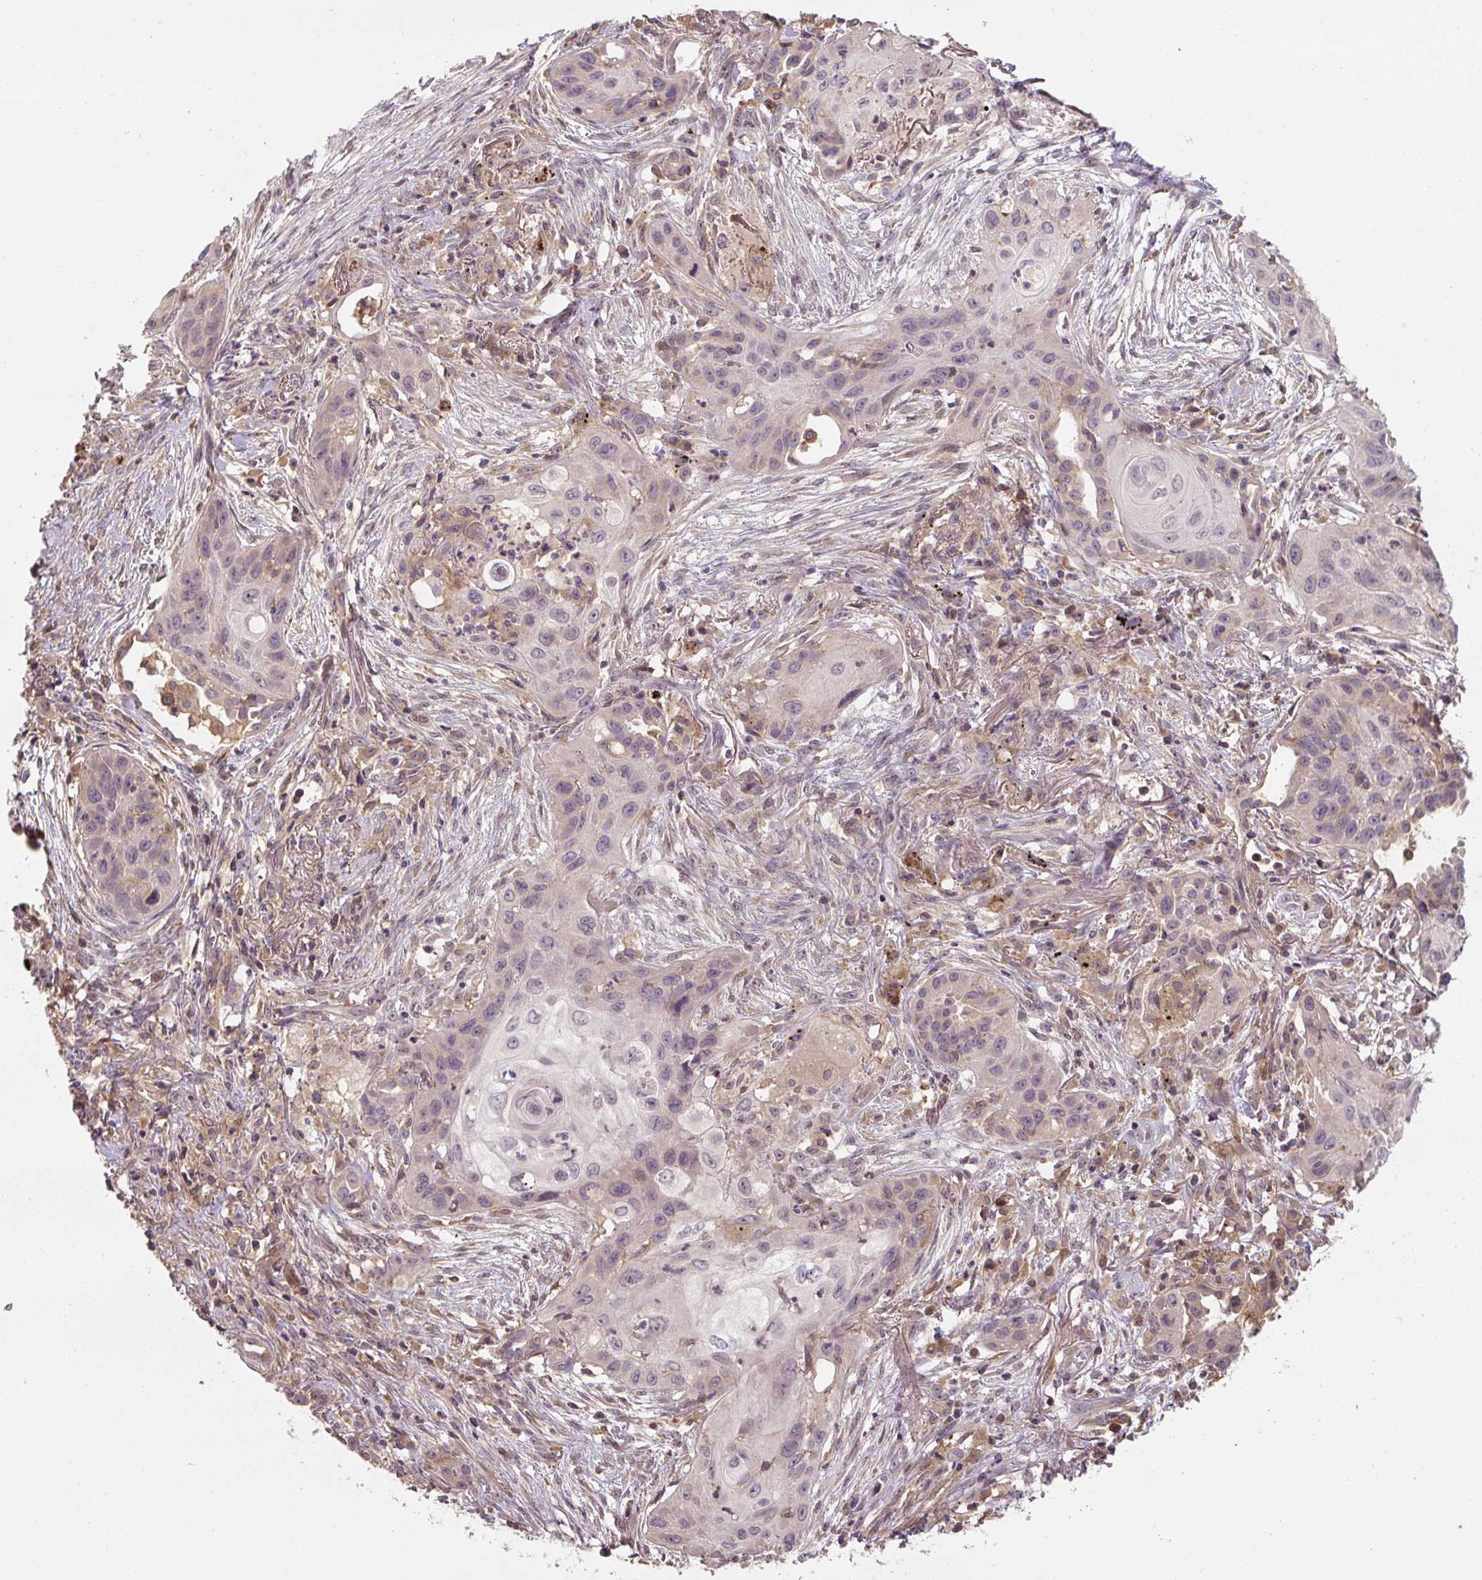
{"staining": {"intensity": "negative", "quantity": "none", "location": "none"}, "tissue": "lung cancer", "cell_type": "Tumor cells", "image_type": "cancer", "snomed": [{"axis": "morphology", "description": "Squamous cell carcinoma, NOS"}, {"axis": "topography", "description": "Lung"}], "caption": "Tumor cells are negative for protein expression in human lung cancer.", "gene": "C2orf73", "patient": {"sex": "male", "age": 71}}